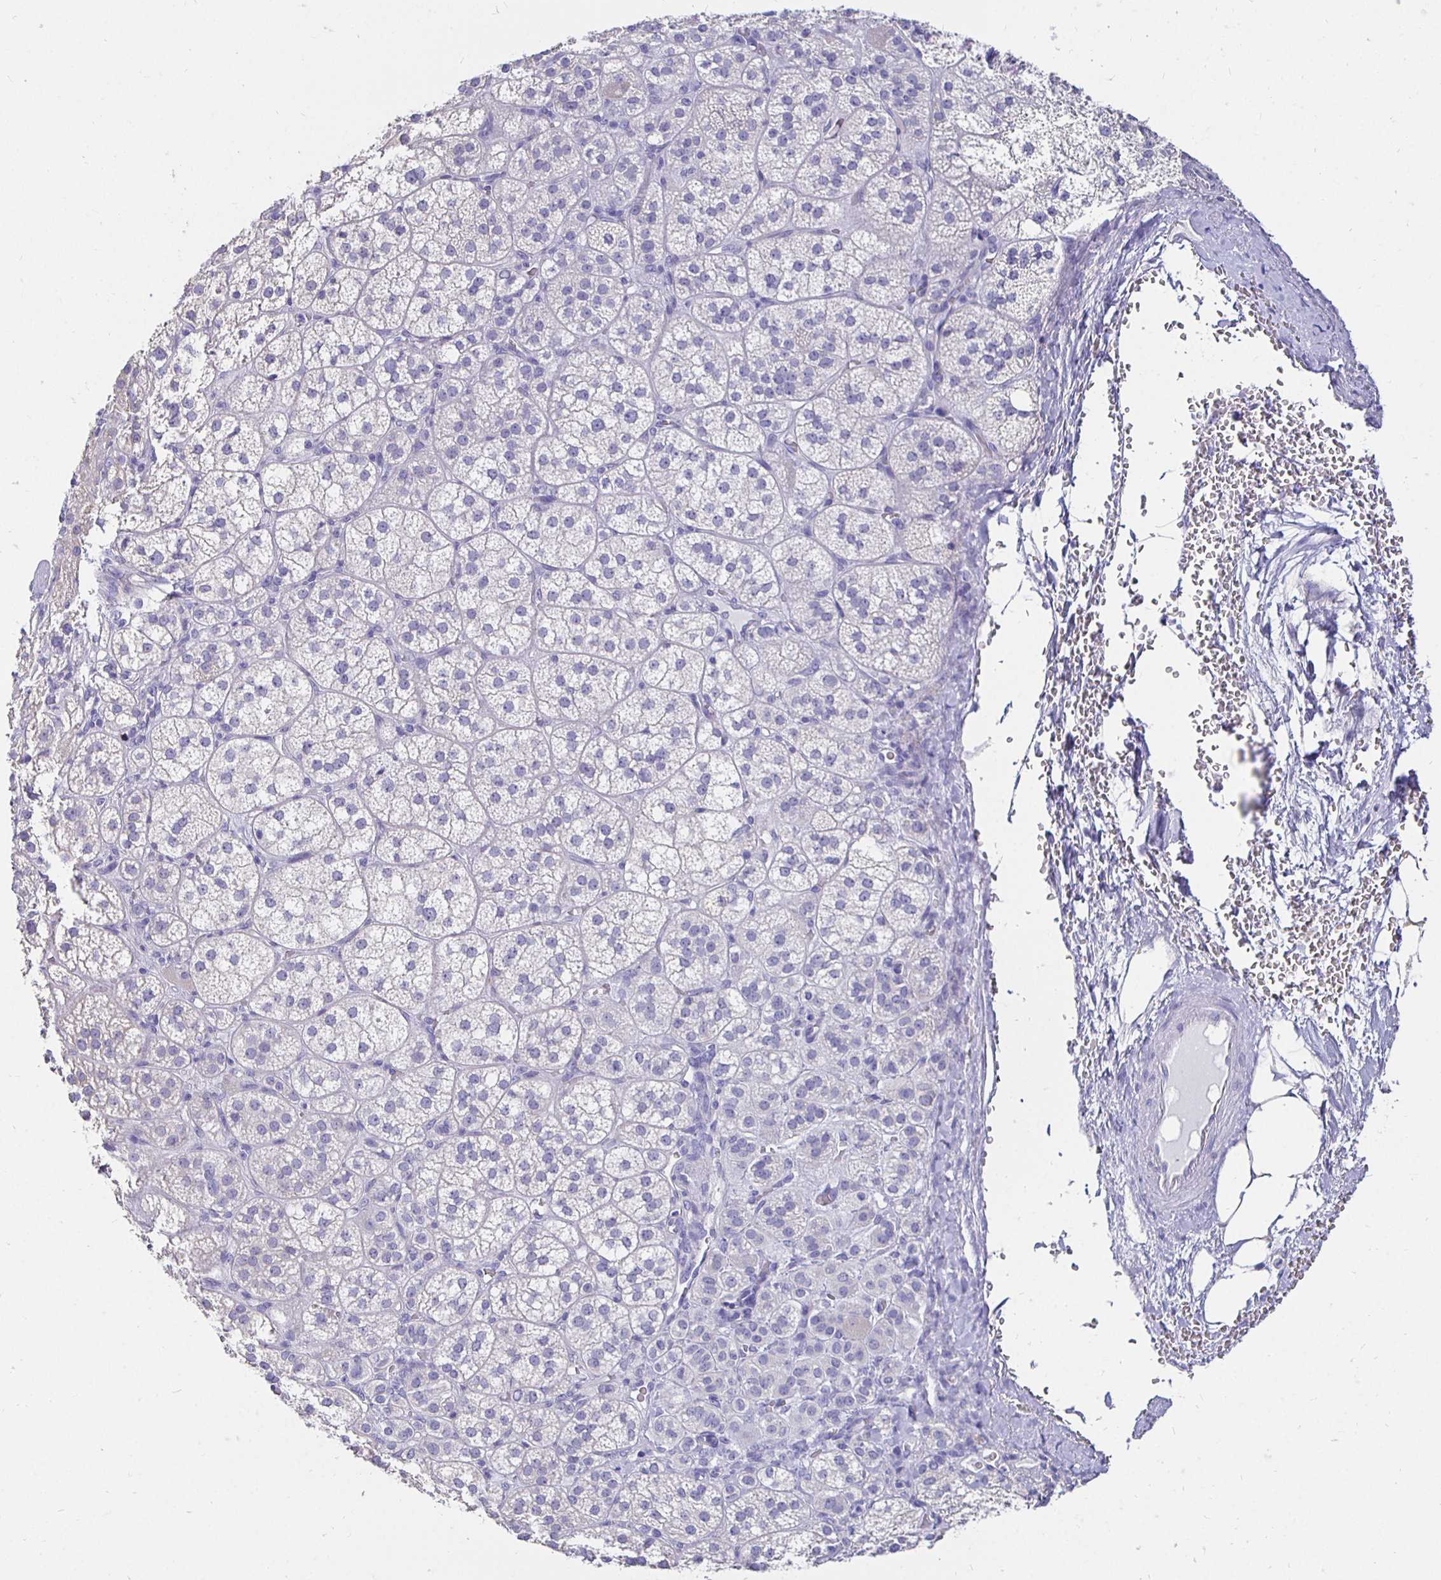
{"staining": {"intensity": "negative", "quantity": "none", "location": "none"}, "tissue": "adrenal gland", "cell_type": "Glandular cells", "image_type": "normal", "snomed": [{"axis": "morphology", "description": "Normal tissue, NOS"}, {"axis": "topography", "description": "Adrenal gland"}], "caption": "IHC of unremarkable human adrenal gland shows no positivity in glandular cells.", "gene": "UMOD", "patient": {"sex": "female", "age": 60}}